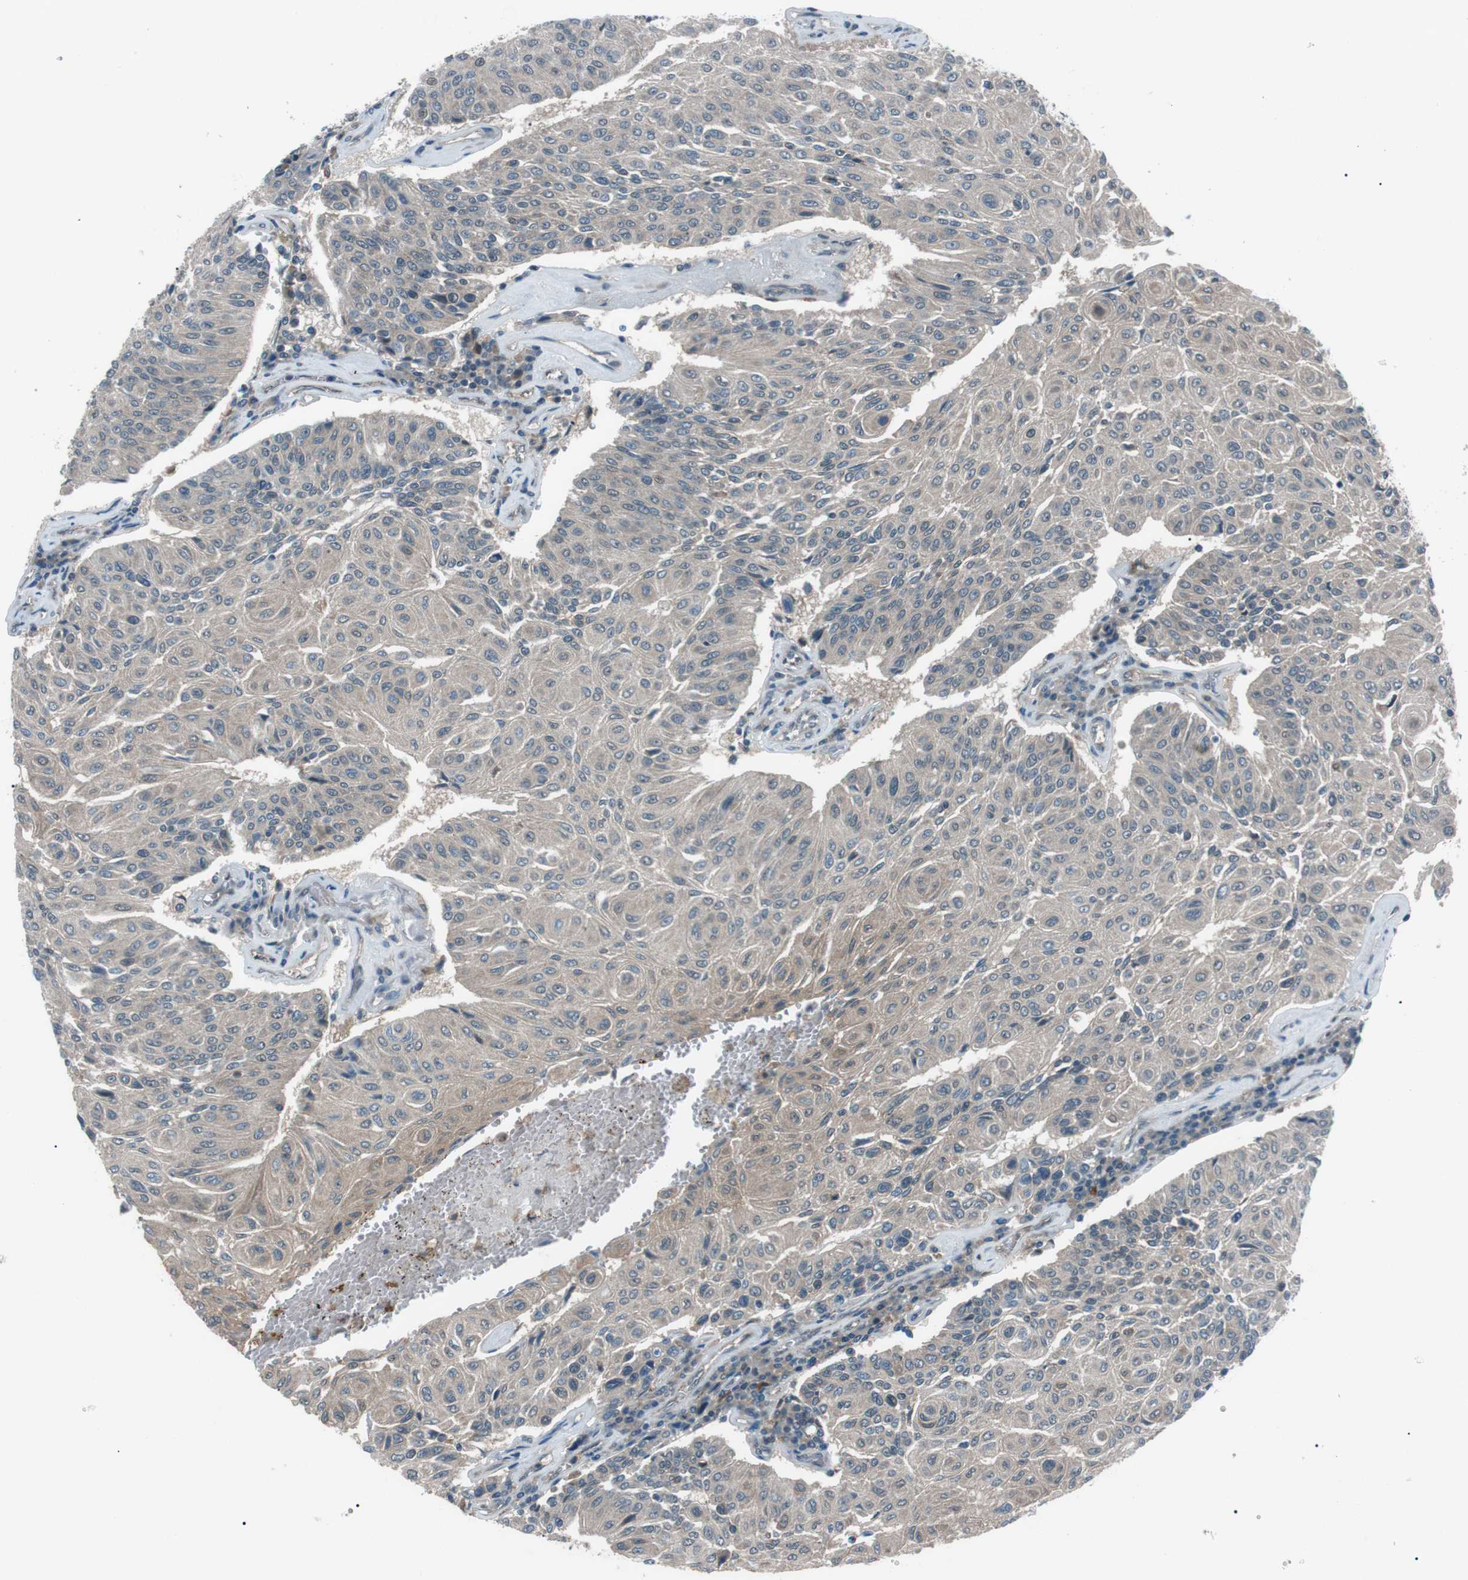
{"staining": {"intensity": "weak", "quantity": ">75%", "location": "cytoplasmic/membranous"}, "tissue": "urothelial cancer", "cell_type": "Tumor cells", "image_type": "cancer", "snomed": [{"axis": "morphology", "description": "Urothelial carcinoma, High grade"}, {"axis": "topography", "description": "Urinary bladder"}], "caption": "Immunohistochemical staining of human high-grade urothelial carcinoma exhibits low levels of weak cytoplasmic/membranous protein expression in approximately >75% of tumor cells.", "gene": "LRIG2", "patient": {"sex": "male", "age": 66}}